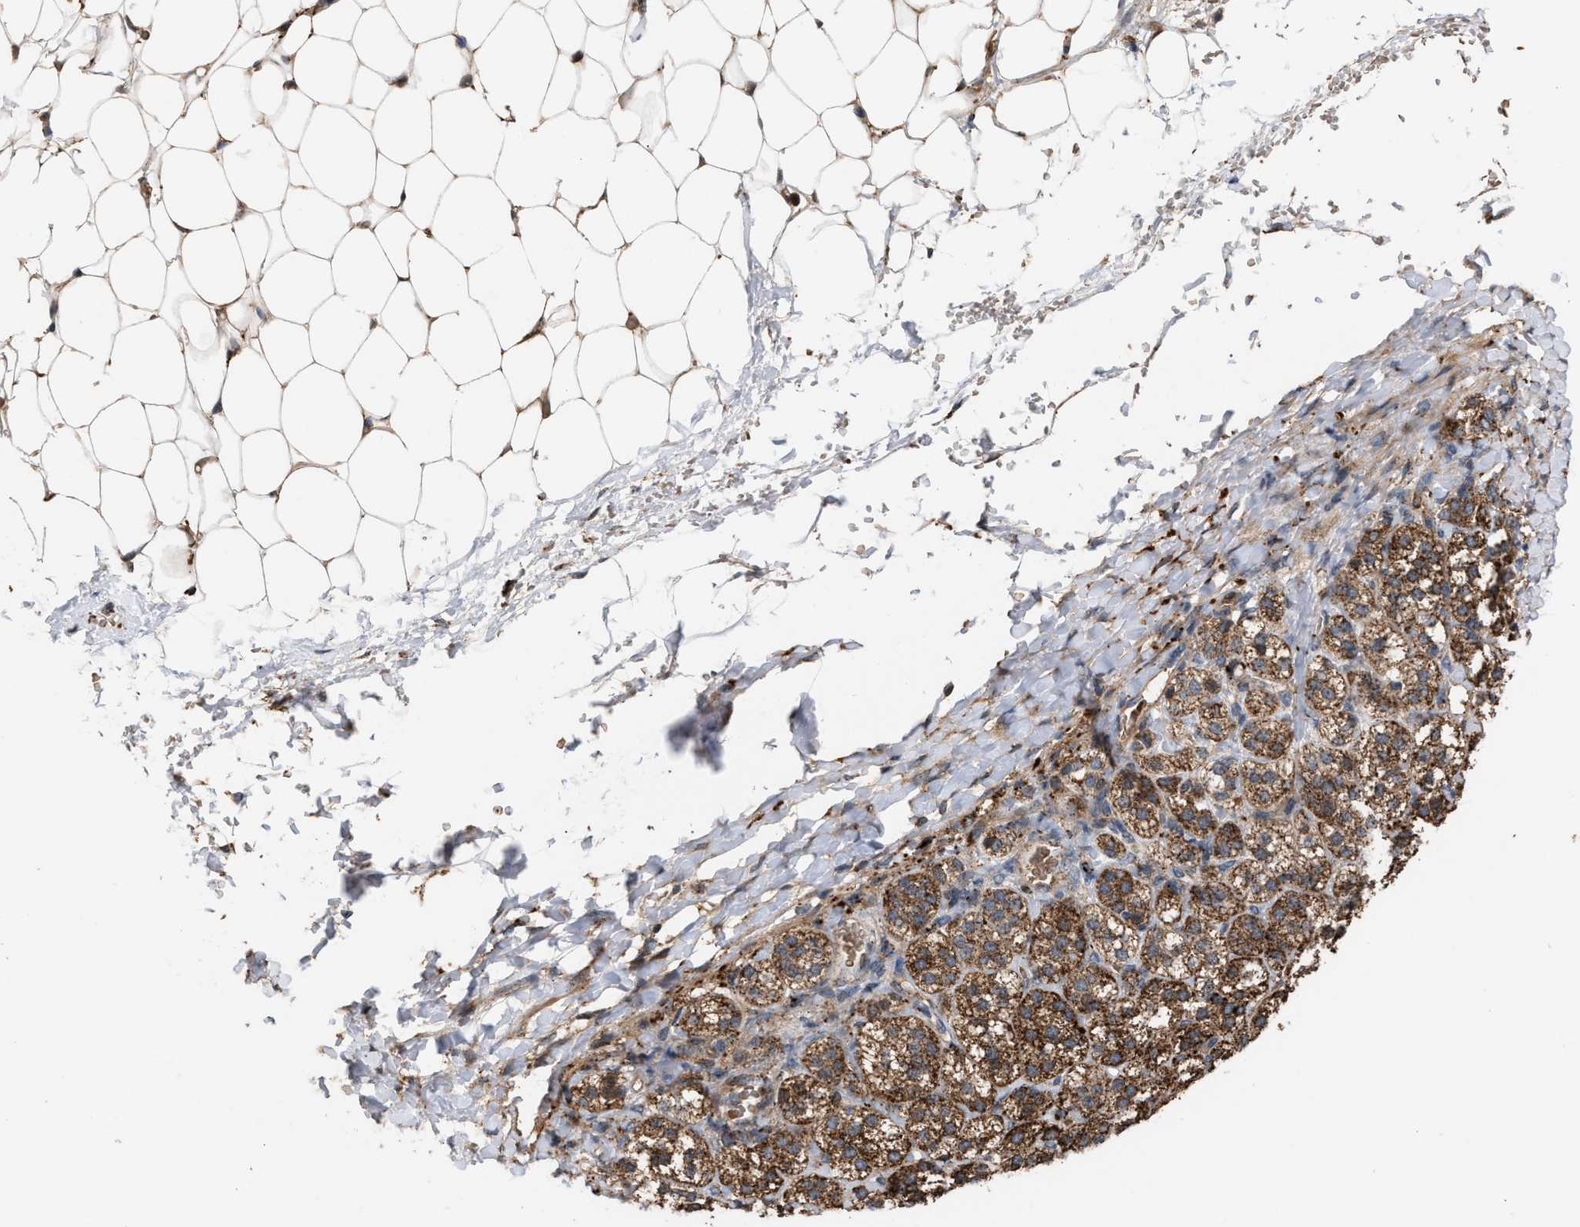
{"staining": {"intensity": "strong", "quantity": ">75%", "location": "cytoplasmic/membranous"}, "tissue": "adrenal gland", "cell_type": "Glandular cells", "image_type": "normal", "snomed": [{"axis": "morphology", "description": "Normal tissue, NOS"}, {"axis": "topography", "description": "Adrenal gland"}], "caption": "Adrenal gland stained with a brown dye demonstrates strong cytoplasmic/membranous positive expression in approximately >75% of glandular cells.", "gene": "ELMO3", "patient": {"sex": "female", "age": 44}}